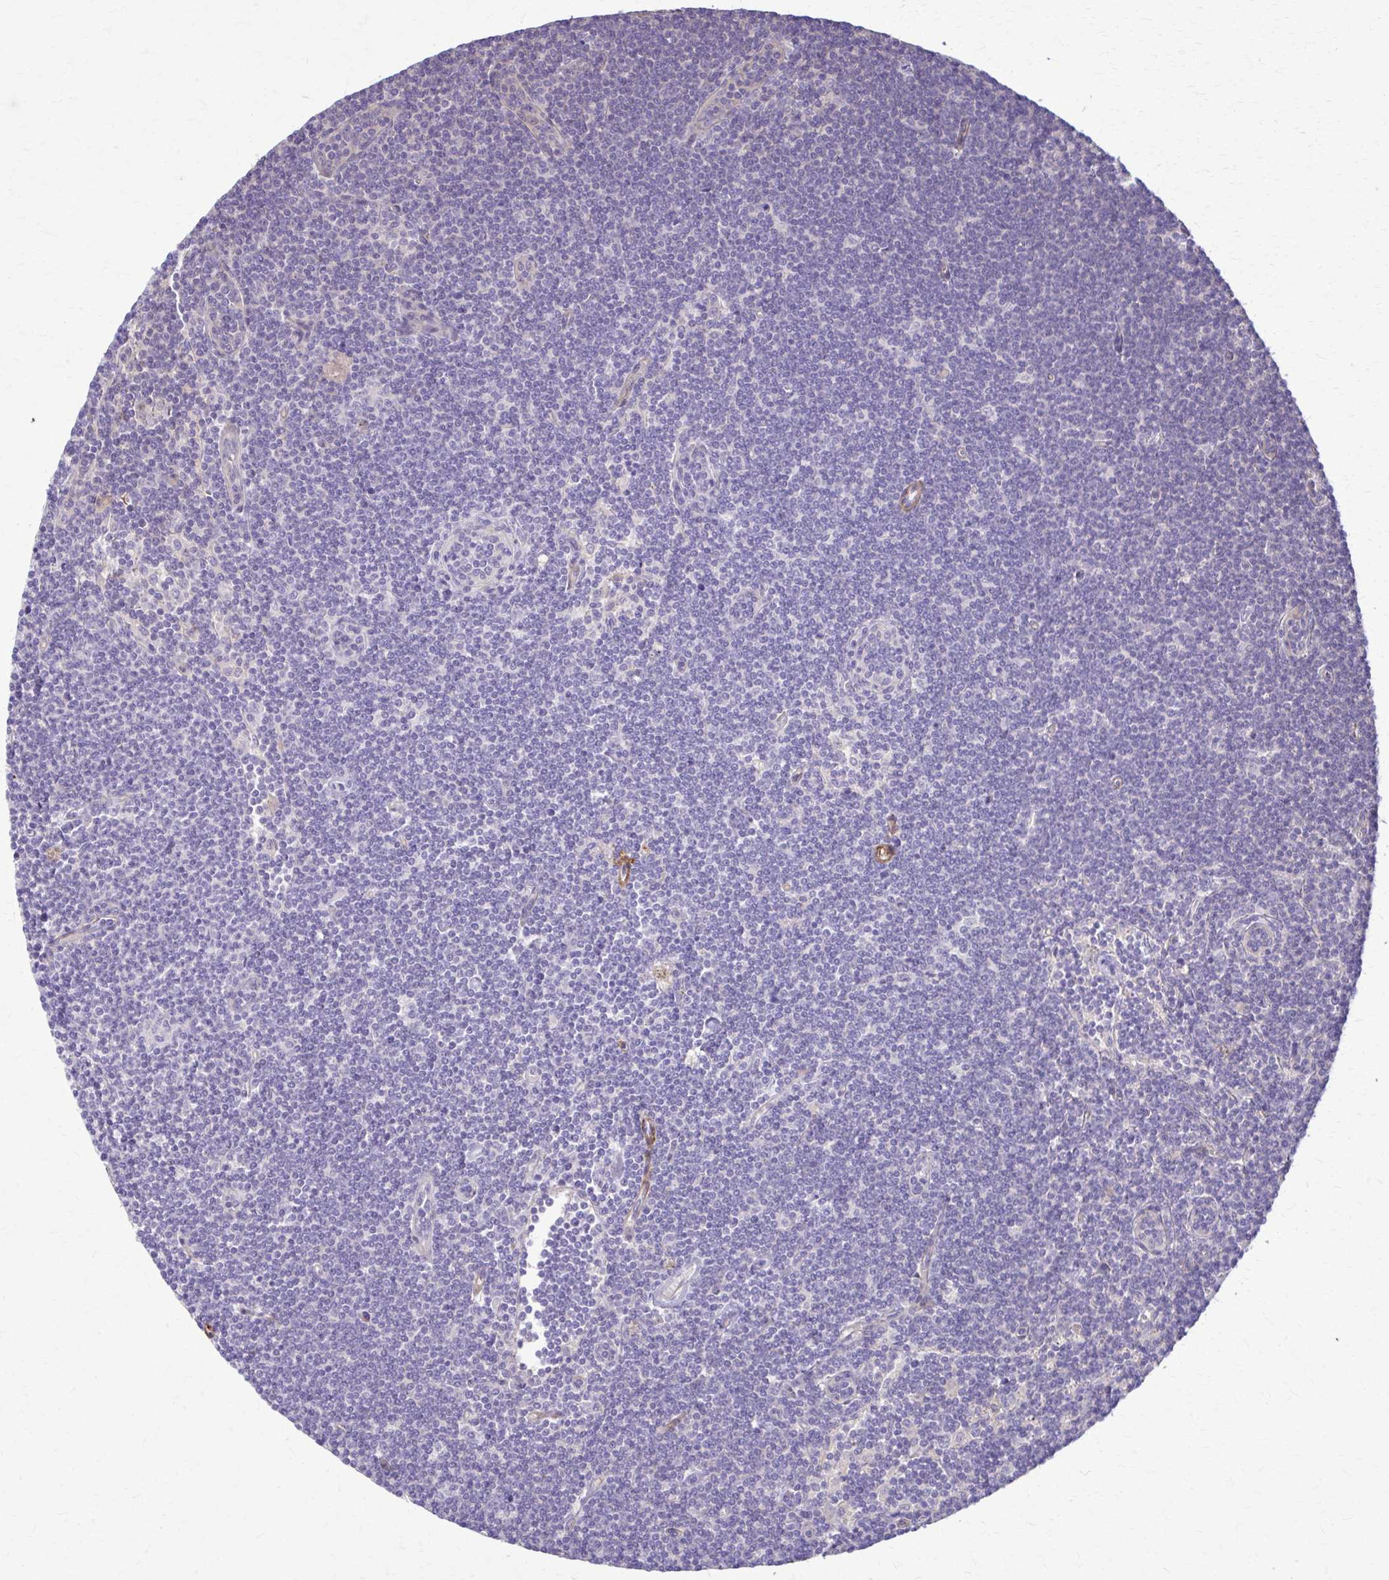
{"staining": {"intensity": "negative", "quantity": "none", "location": "none"}, "tissue": "lymphoma", "cell_type": "Tumor cells", "image_type": "cancer", "snomed": [{"axis": "morphology", "description": "Malignant lymphoma, non-Hodgkin's type, Low grade"}, {"axis": "topography", "description": "Lymph node"}], "caption": "IHC photomicrograph of neoplastic tissue: malignant lymphoma, non-Hodgkin's type (low-grade) stained with DAB displays no significant protein staining in tumor cells.", "gene": "DSP", "patient": {"sex": "female", "age": 73}}